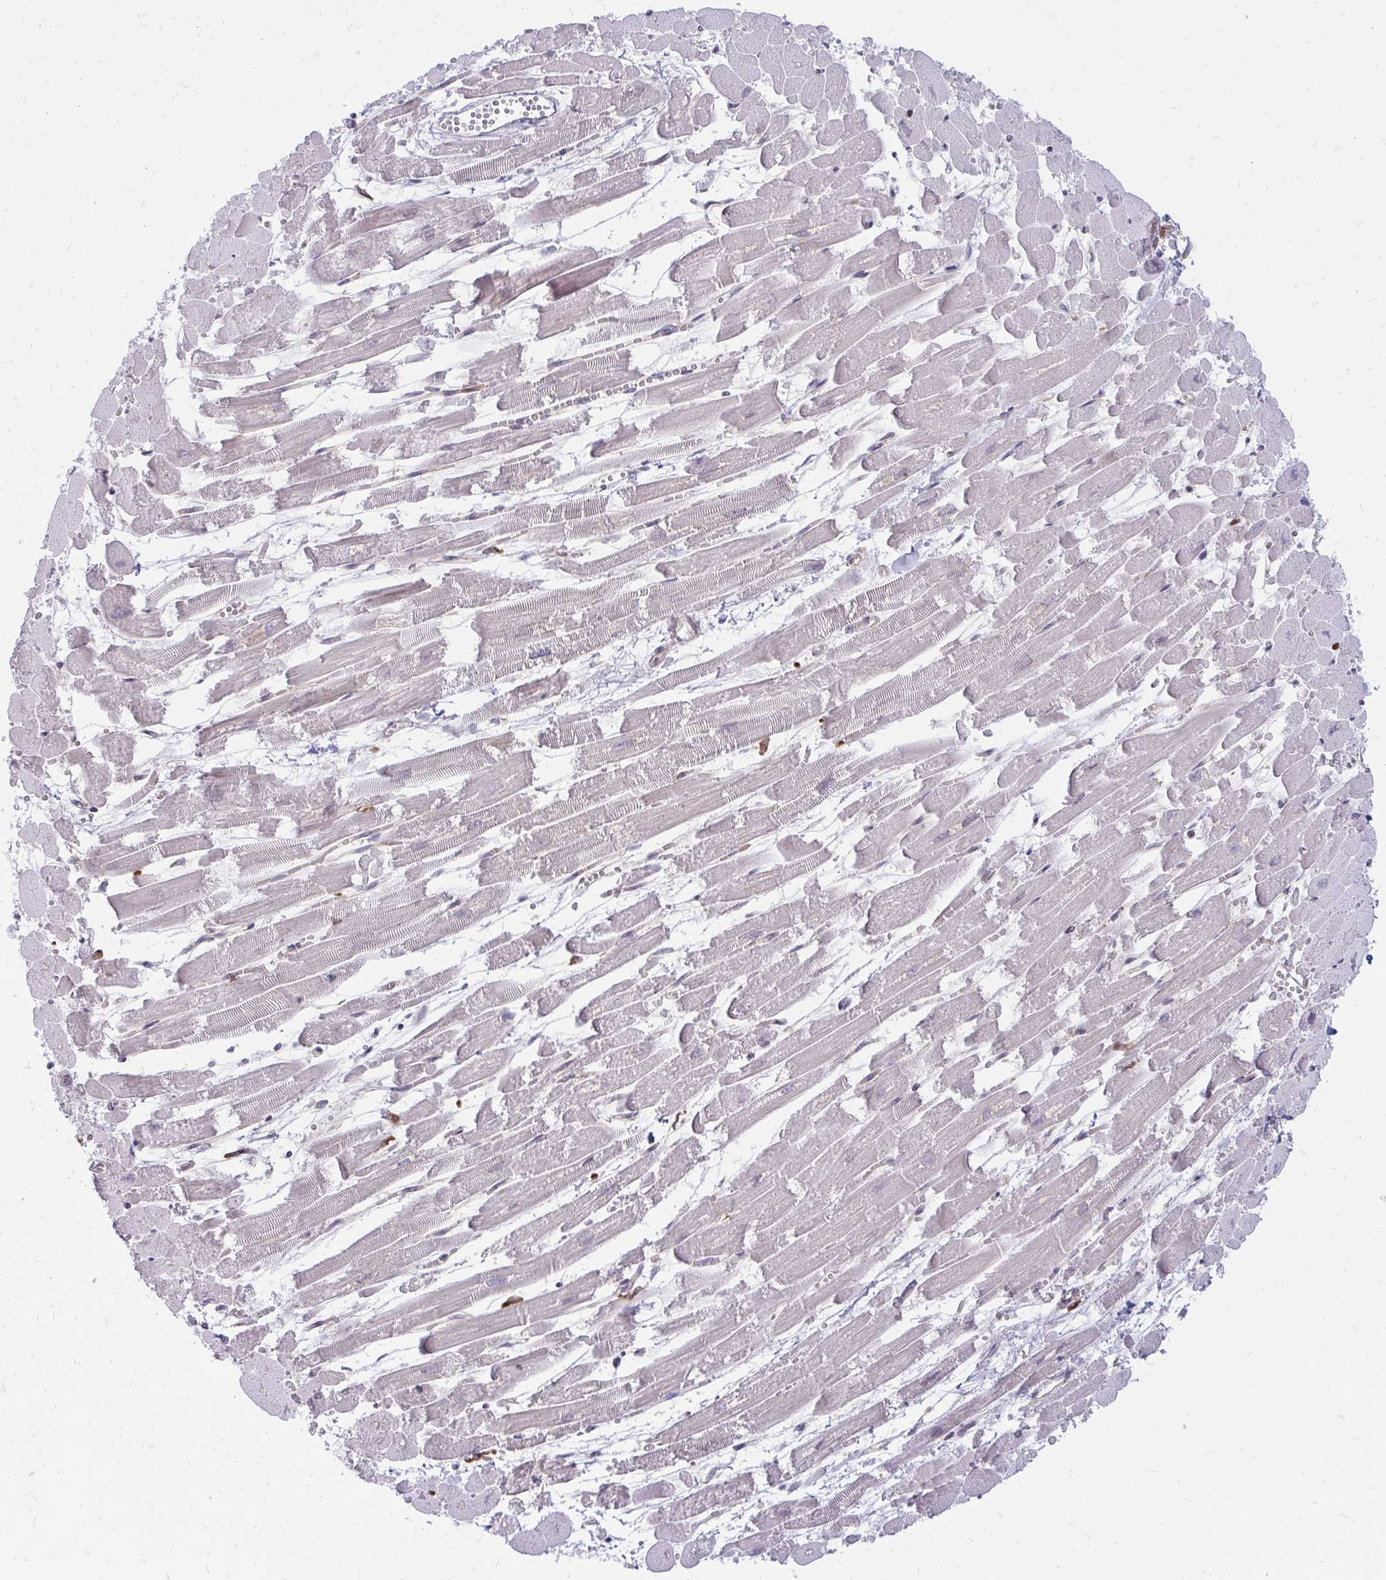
{"staining": {"intensity": "negative", "quantity": "none", "location": "none"}, "tissue": "heart muscle", "cell_type": "Cardiomyocytes", "image_type": "normal", "snomed": [{"axis": "morphology", "description": "Normal tissue, NOS"}, {"axis": "topography", "description": "Heart"}], "caption": "This histopathology image is of normal heart muscle stained with immunohistochemistry (IHC) to label a protein in brown with the nuclei are counter-stained blue. There is no expression in cardiomyocytes.", "gene": "ASAP1", "patient": {"sex": "female", "age": 52}}